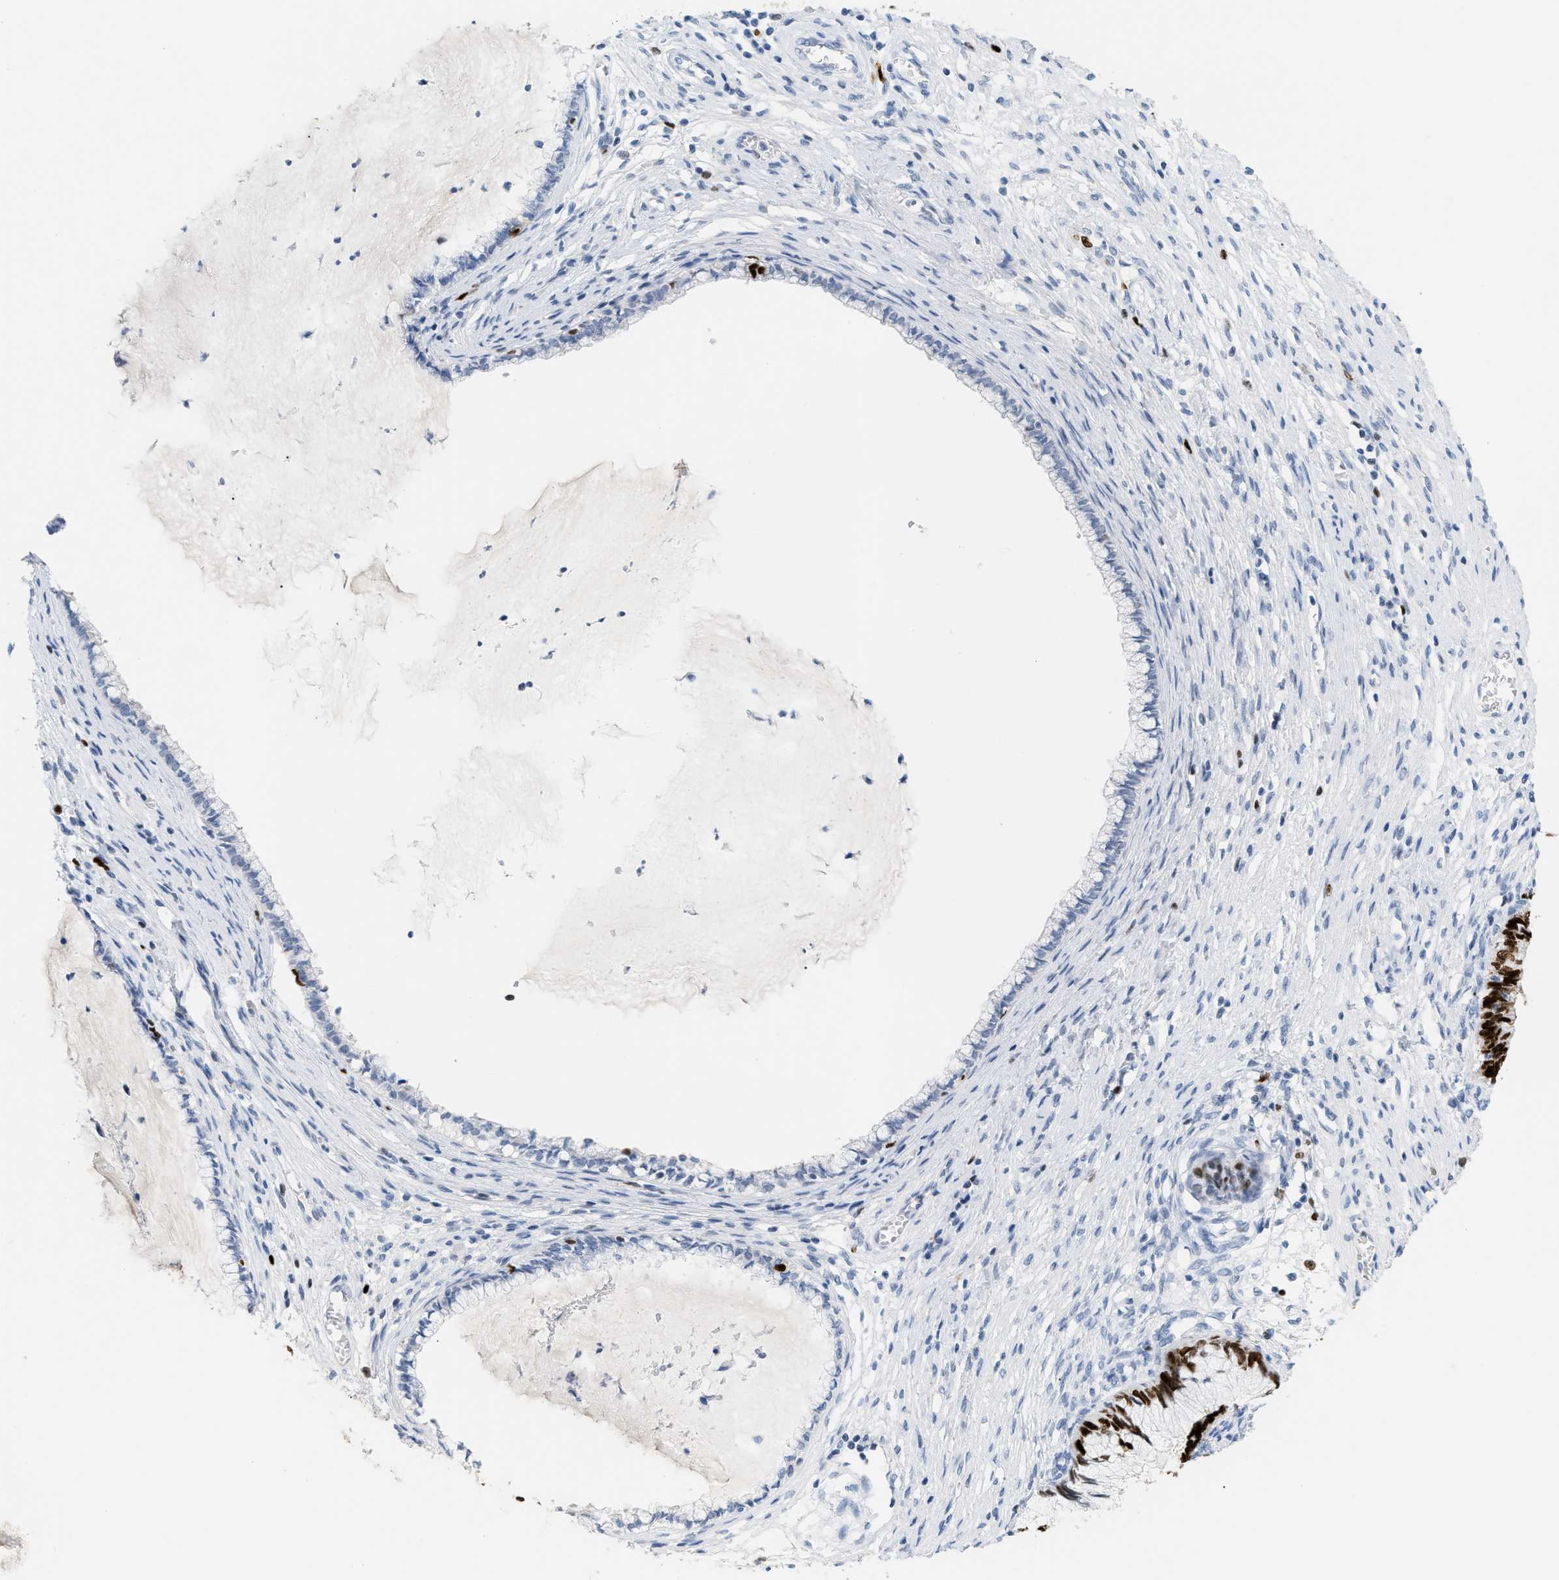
{"staining": {"intensity": "strong", "quantity": ">75%", "location": "nuclear"}, "tissue": "cervical cancer", "cell_type": "Tumor cells", "image_type": "cancer", "snomed": [{"axis": "morphology", "description": "Adenocarcinoma, NOS"}, {"axis": "topography", "description": "Cervix"}], "caption": "This is a photomicrograph of immunohistochemistry (IHC) staining of cervical cancer (adenocarcinoma), which shows strong positivity in the nuclear of tumor cells.", "gene": "MCM7", "patient": {"sex": "female", "age": 44}}